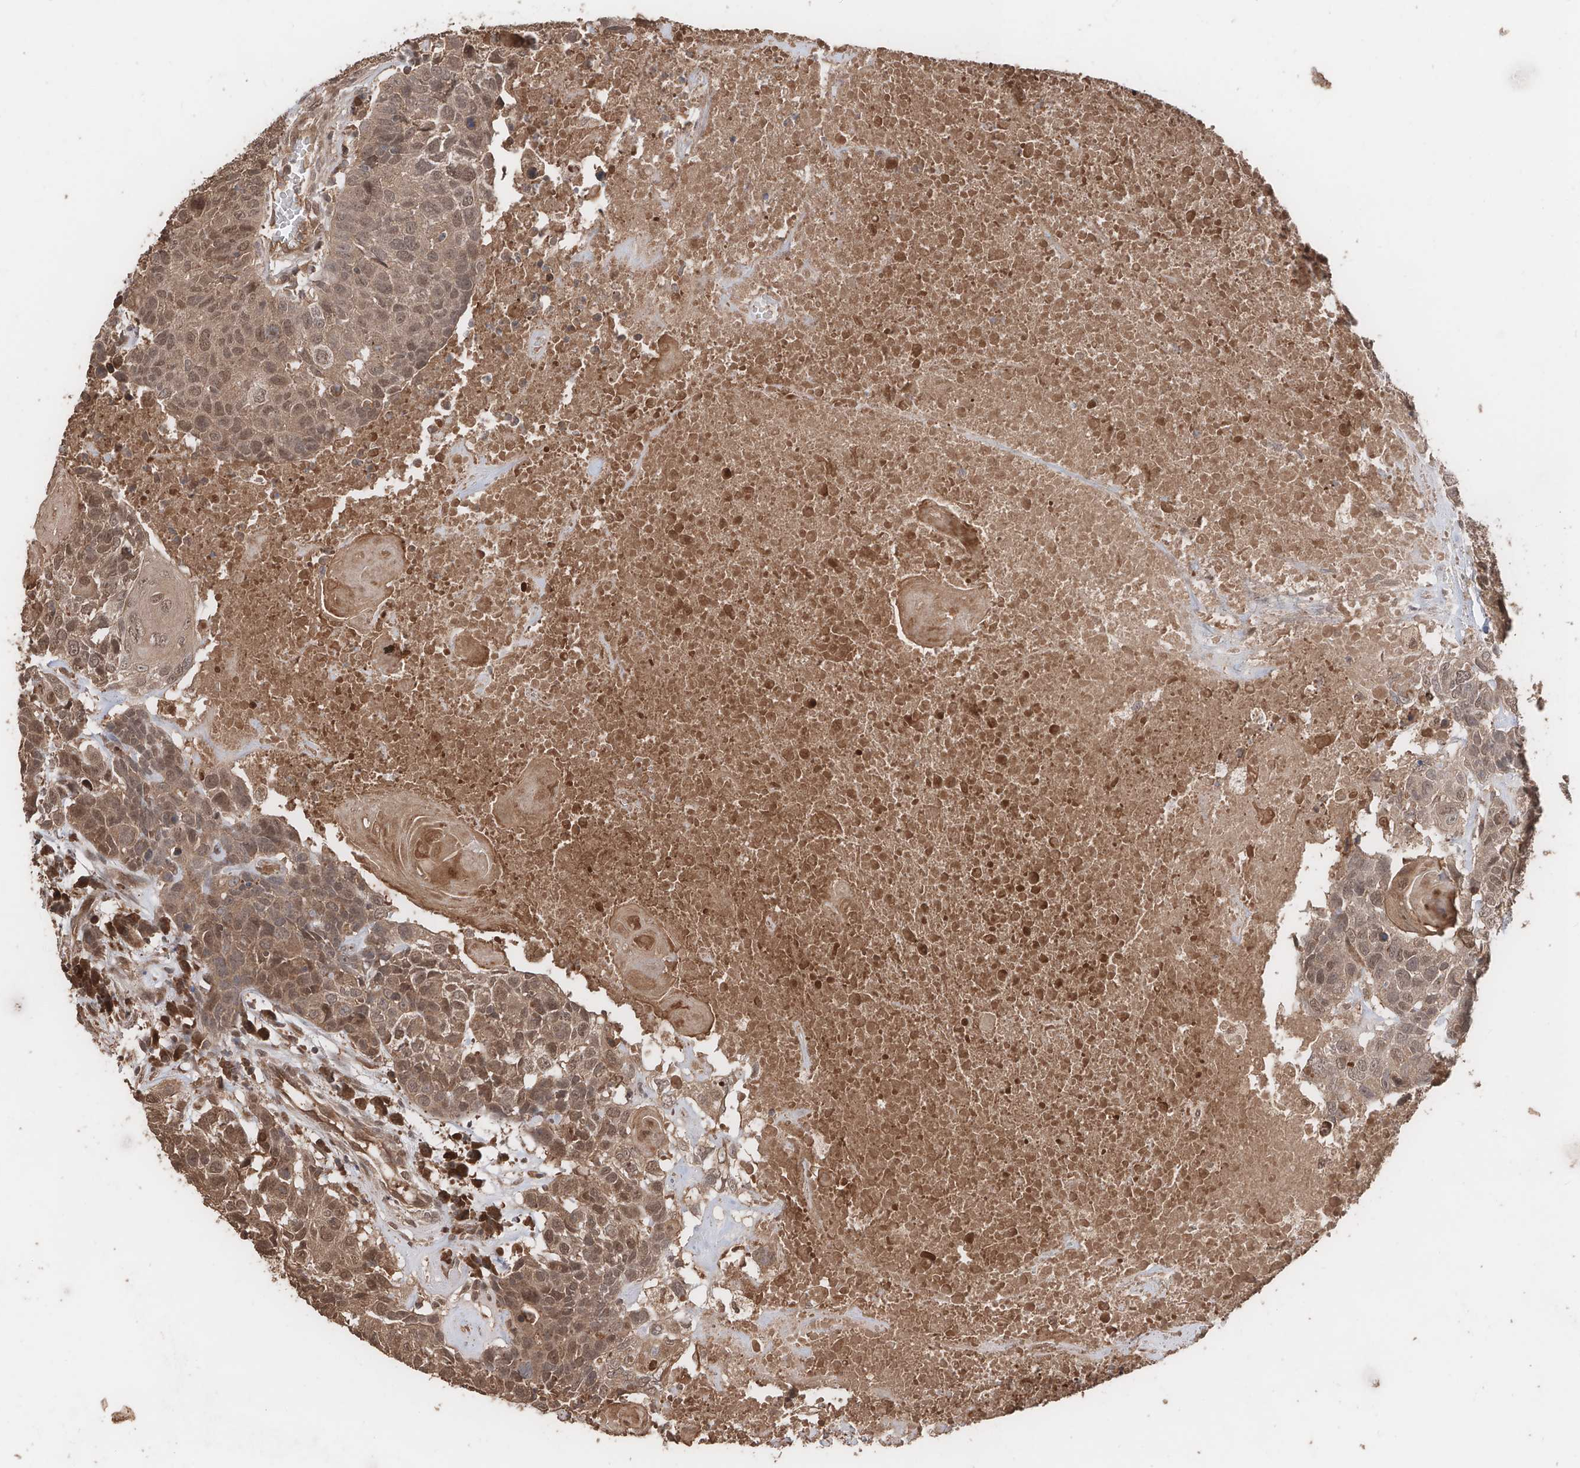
{"staining": {"intensity": "moderate", "quantity": ">75%", "location": "nuclear"}, "tissue": "head and neck cancer", "cell_type": "Tumor cells", "image_type": "cancer", "snomed": [{"axis": "morphology", "description": "Squamous cell carcinoma, NOS"}, {"axis": "topography", "description": "Head-Neck"}], "caption": "Immunohistochemistry (IHC) image of neoplastic tissue: squamous cell carcinoma (head and neck) stained using immunohistochemistry demonstrates medium levels of moderate protein expression localized specifically in the nuclear of tumor cells, appearing as a nuclear brown color.", "gene": "FAM135A", "patient": {"sex": "male", "age": 66}}